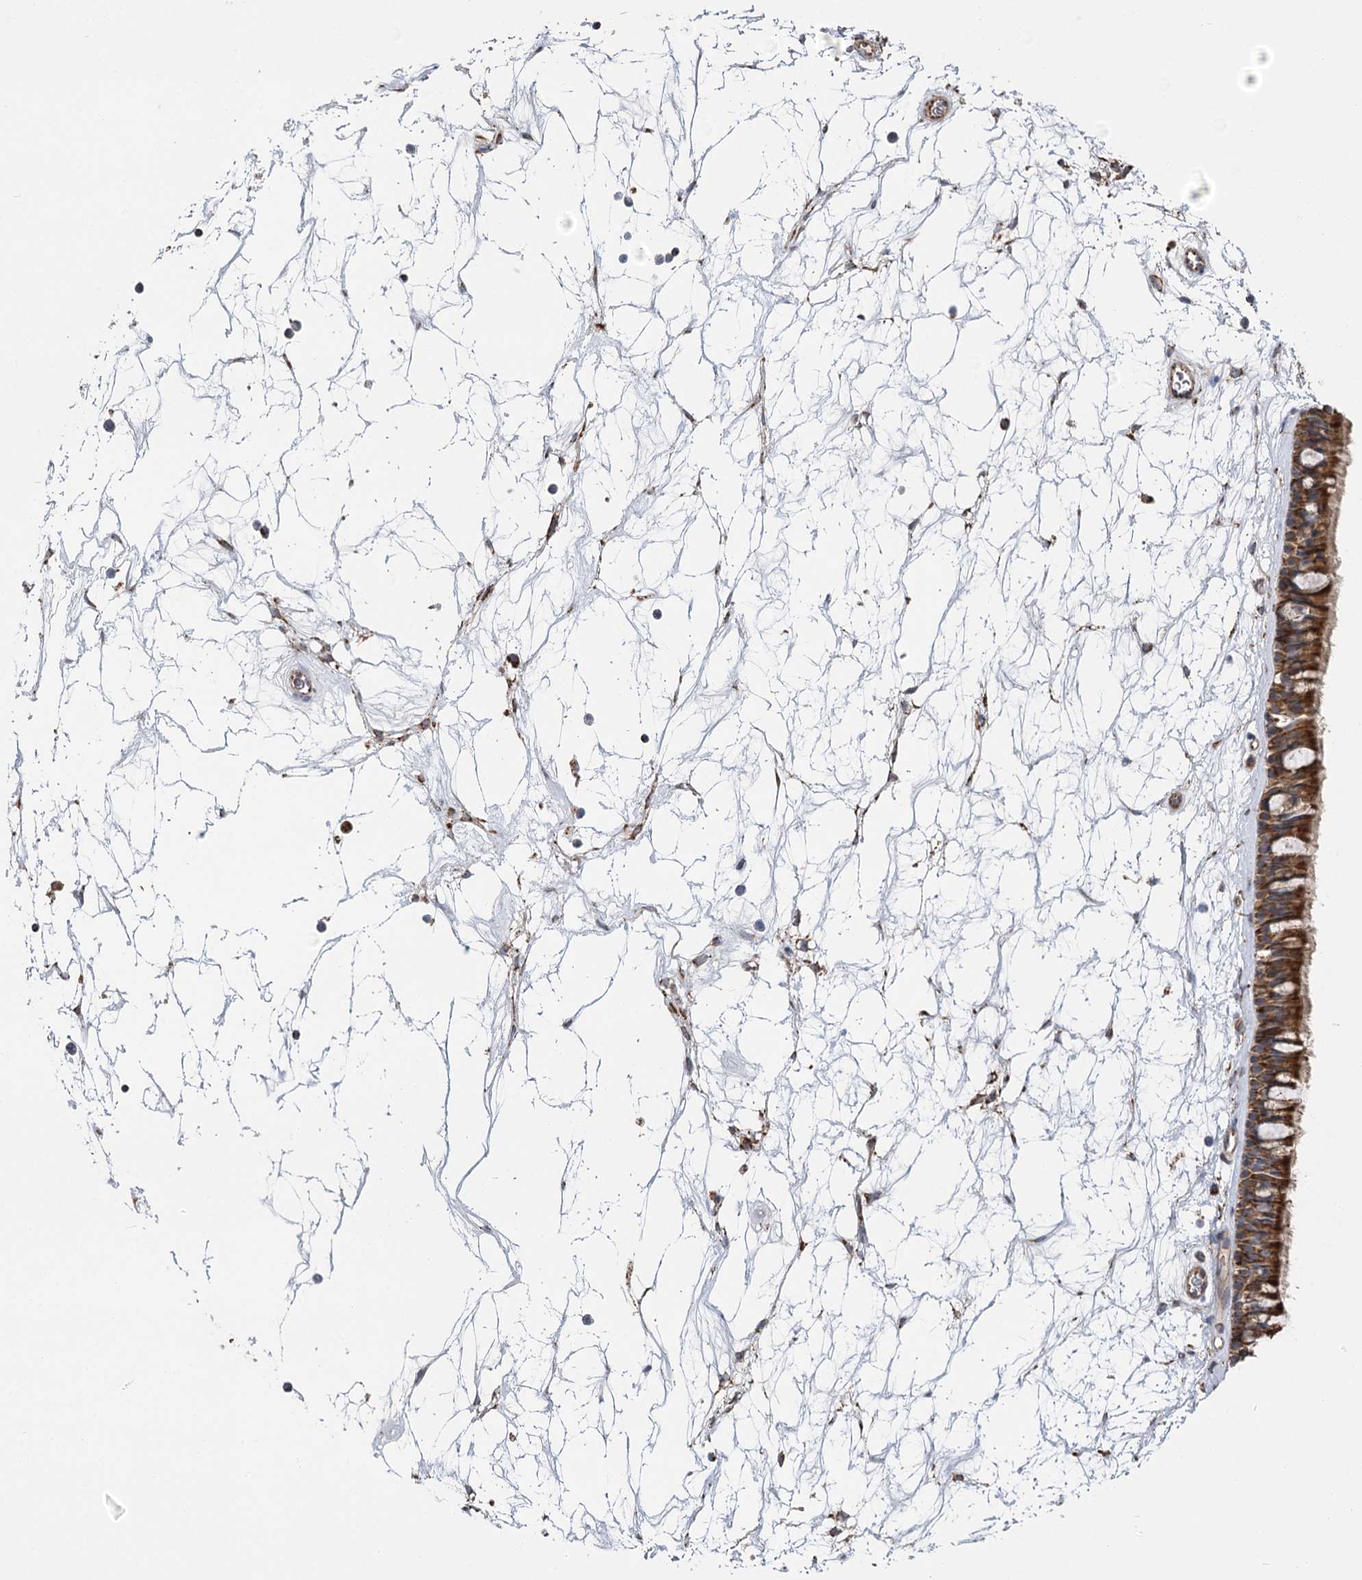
{"staining": {"intensity": "moderate", "quantity": ">75%", "location": "cytoplasmic/membranous"}, "tissue": "nasopharynx", "cell_type": "Respiratory epithelial cells", "image_type": "normal", "snomed": [{"axis": "morphology", "description": "Normal tissue, NOS"}, {"axis": "topography", "description": "Nasopharynx"}], "caption": "Moderate cytoplasmic/membranous positivity is present in approximately >75% of respiratory epithelial cells in unremarkable nasopharynx.", "gene": "IL11RA", "patient": {"sex": "male", "age": 64}}